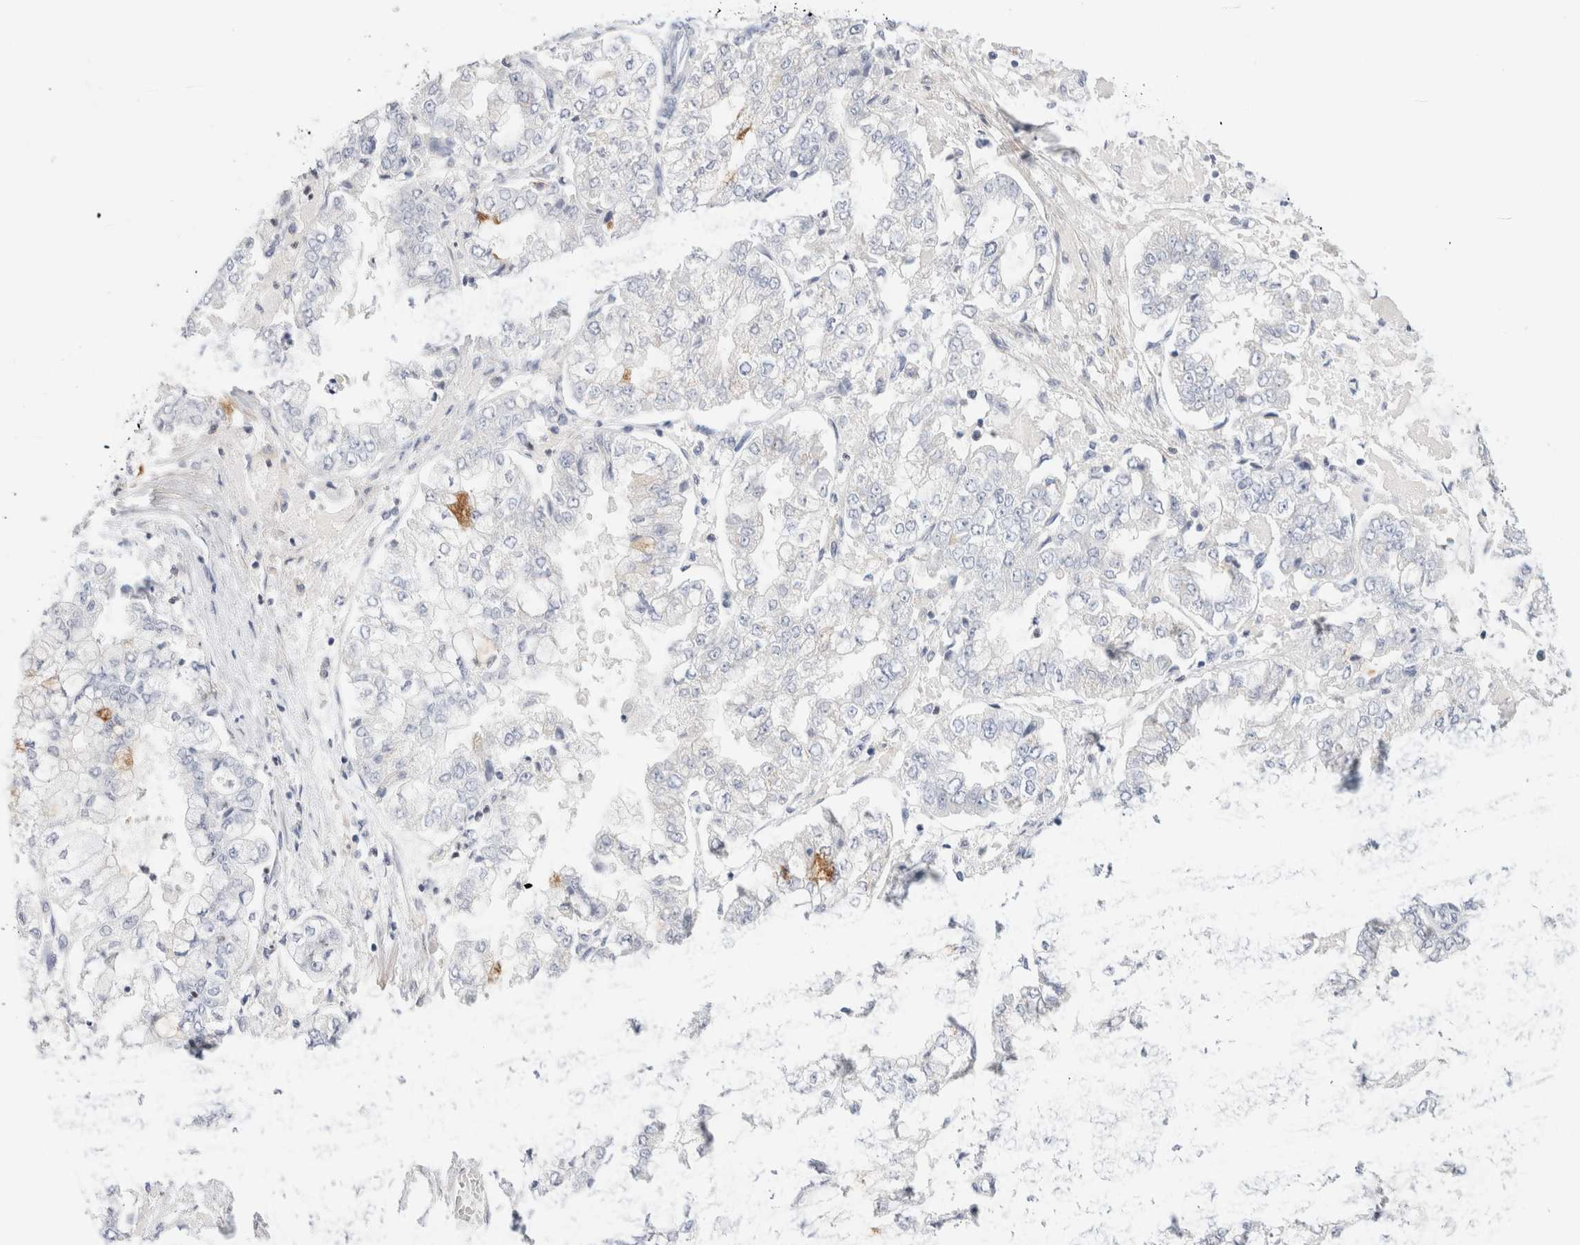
{"staining": {"intensity": "negative", "quantity": "none", "location": "none"}, "tissue": "stomach cancer", "cell_type": "Tumor cells", "image_type": "cancer", "snomed": [{"axis": "morphology", "description": "Adenocarcinoma, NOS"}, {"axis": "topography", "description": "Stomach"}], "caption": "The histopathology image exhibits no staining of tumor cells in stomach cancer. (DAB (3,3'-diaminobenzidine) immunohistochemistry (IHC), high magnification).", "gene": "ADAM30", "patient": {"sex": "male", "age": 76}}